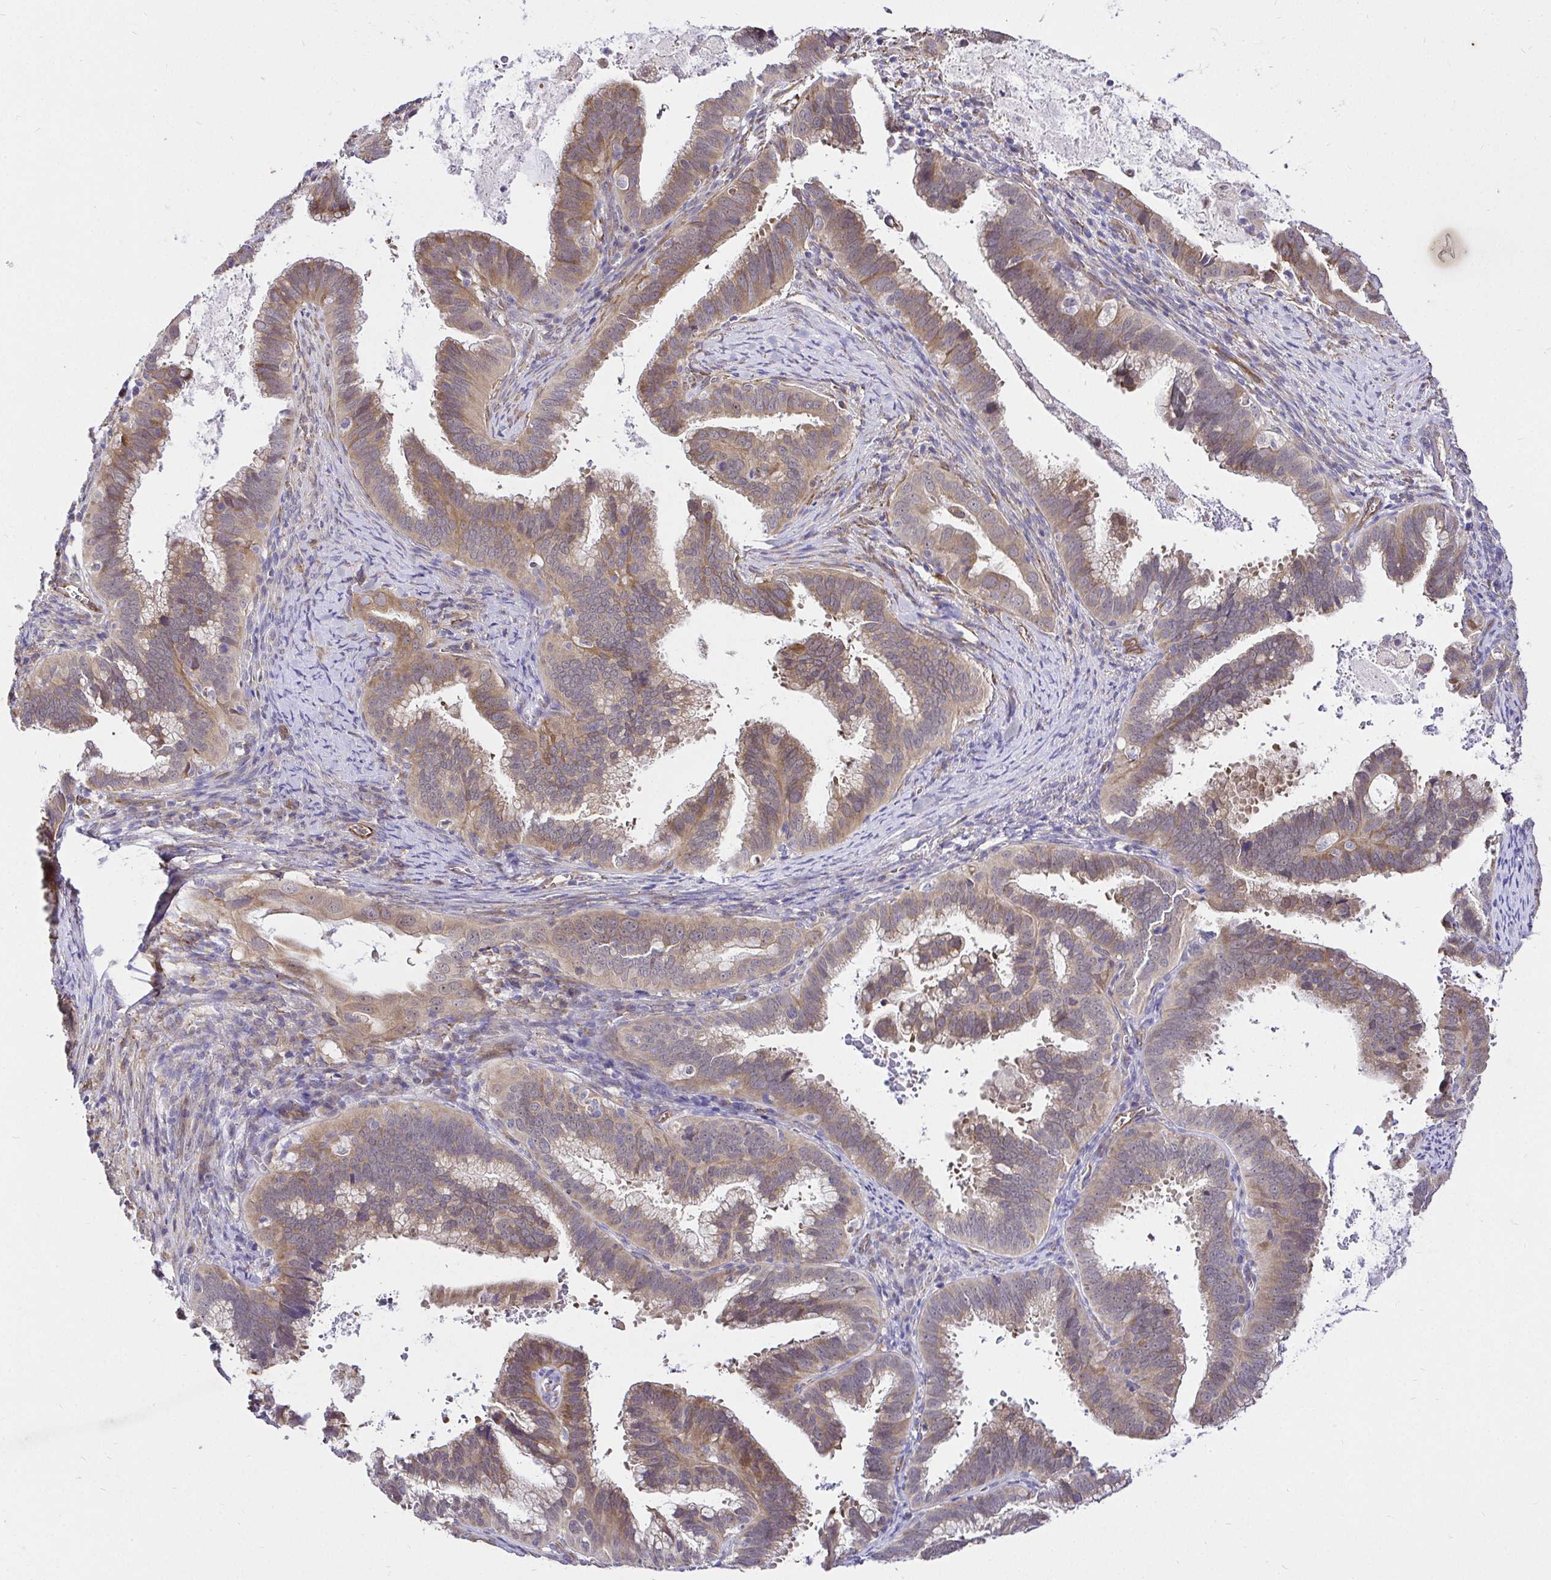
{"staining": {"intensity": "moderate", "quantity": ">75%", "location": "cytoplasmic/membranous"}, "tissue": "cervical cancer", "cell_type": "Tumor cells", "image_type": "cancer", "snomed": [{"axis": "morphology", "description": "Adenocarcinoma, NOS"}, {"axis": "topography", "description": "Cervix"}], "caption": "This histopathology image demonstrates immunohistochemistry staining of human adenocarcinoma (cervical), with medium moderate cytoplasmic/membranous expression in about >75% of tumor cells.", "gene": "CCDC122", "patient": {"sex": "female", "age": 61}}